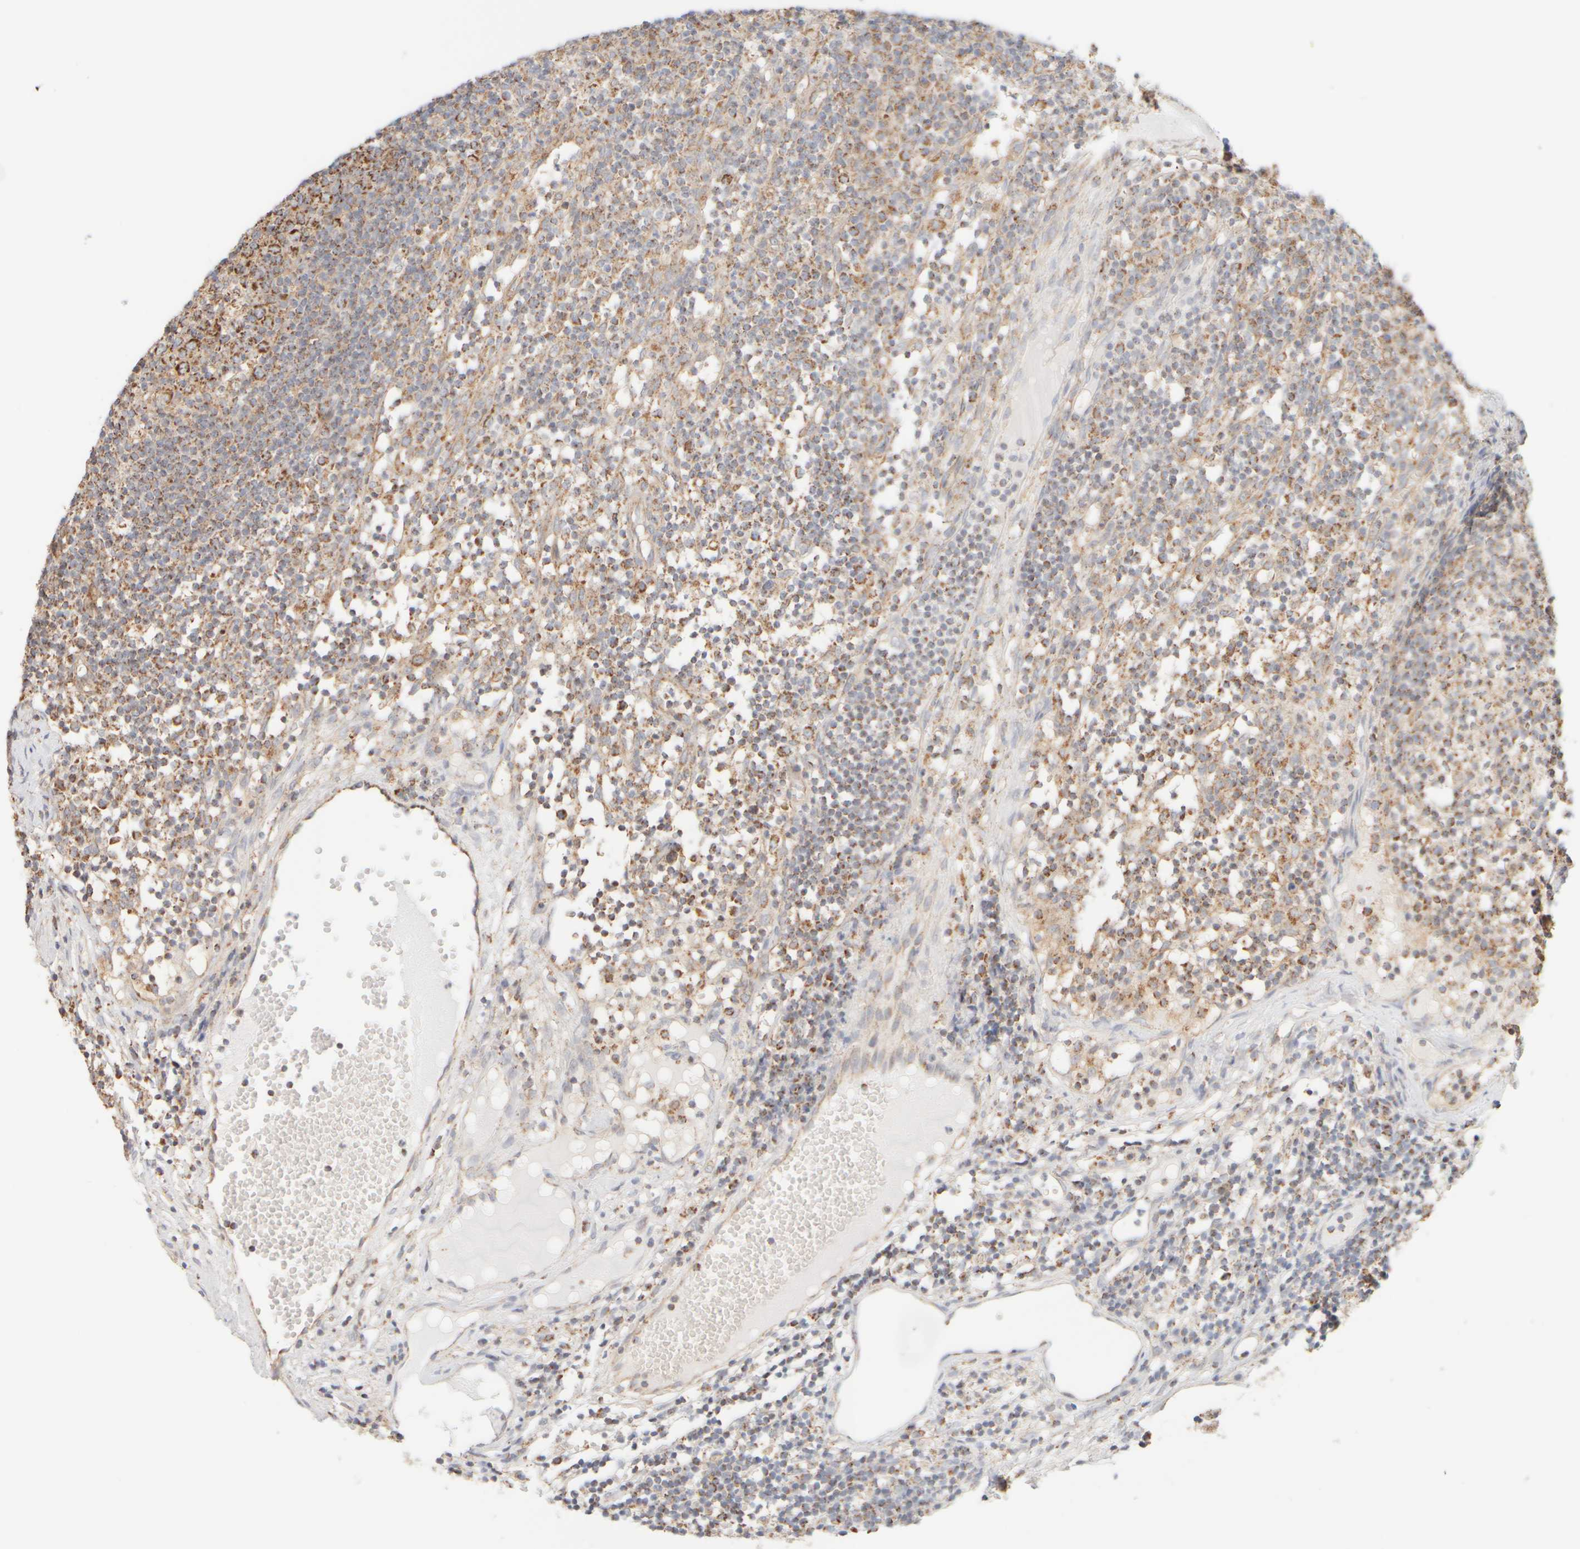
{"staining": {"intensity": "moderate", "quantity": ">75%", "location": "cytoplasmic/membranous"}, "tissue": "lymph node", "cell_type": "Germinal center cells", "image_type": "normal", "snomed": [{"axis": "morphology", "description": "Normal tissue, NOS"}, {"axis": "morphology", "description": "Inflammation, NOS"}, {"axis": "topography", "description": "Lymph node"}], "caption": "Germinal center cells demonstrate moderate cytoplasmic/membranous expression in approximately >75% of cells in unremarkable lymph node.", "gene": "APBB2", "patient": {"sex": "male", "age": 55}}